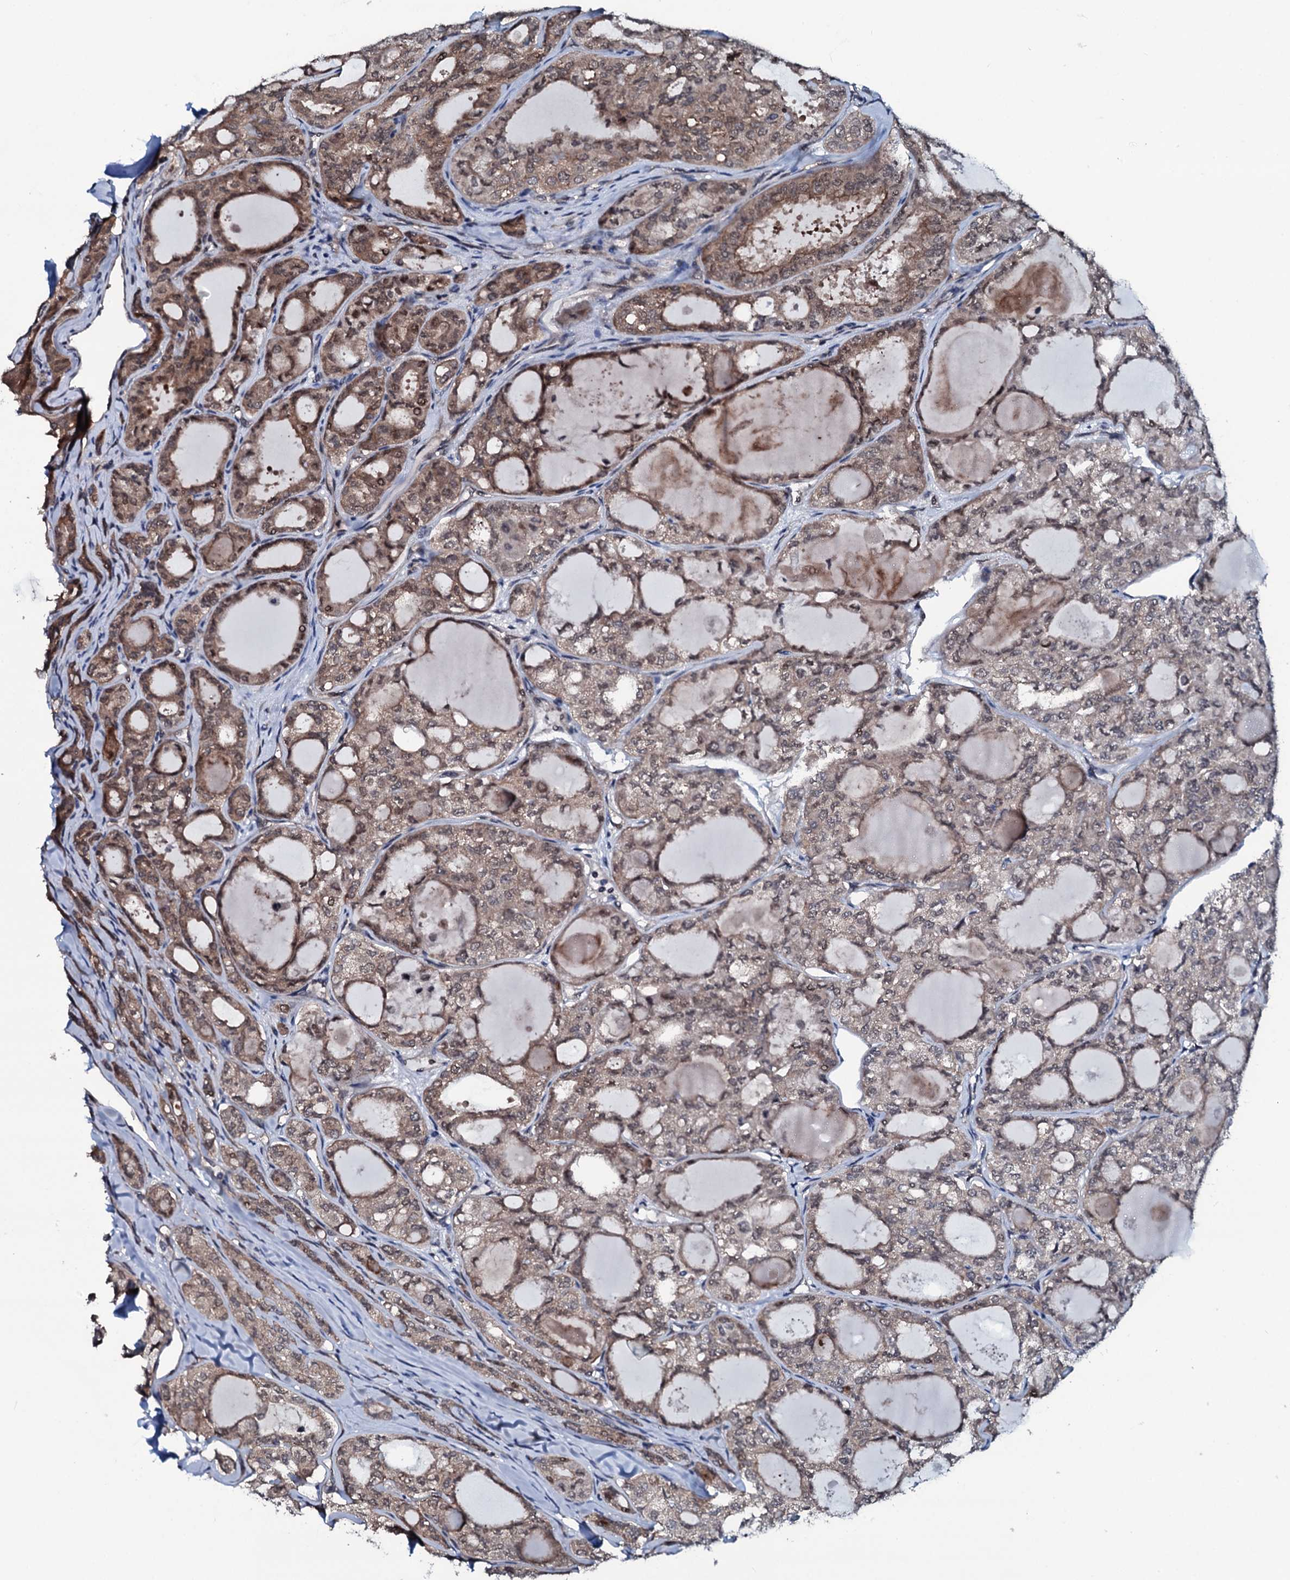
{"staining": {"intensity": "moderate", "quantity": ">75%", "location": "cytoplasmic/membranous,nuclear"}, "tissue": "thyroid cancer", "cell_type": "Tumor cells", "image_type": "cancer", "snomed": [{"axis": "morphology", "description": "Follicular adenoma carcinoma, NOS"}, {"axis": "topography", "description": "Thyroid gland"}], "caption": "Brown immunohistochemical staining in human thyroid cancer (follicular adenoma carcinoma) displays moderate cytoplasmic/membranous and nuclear positivity in about >75% of tumor cells.", "gene": "OGFOD2", "patient": {"sex": "male", "age": 75}}